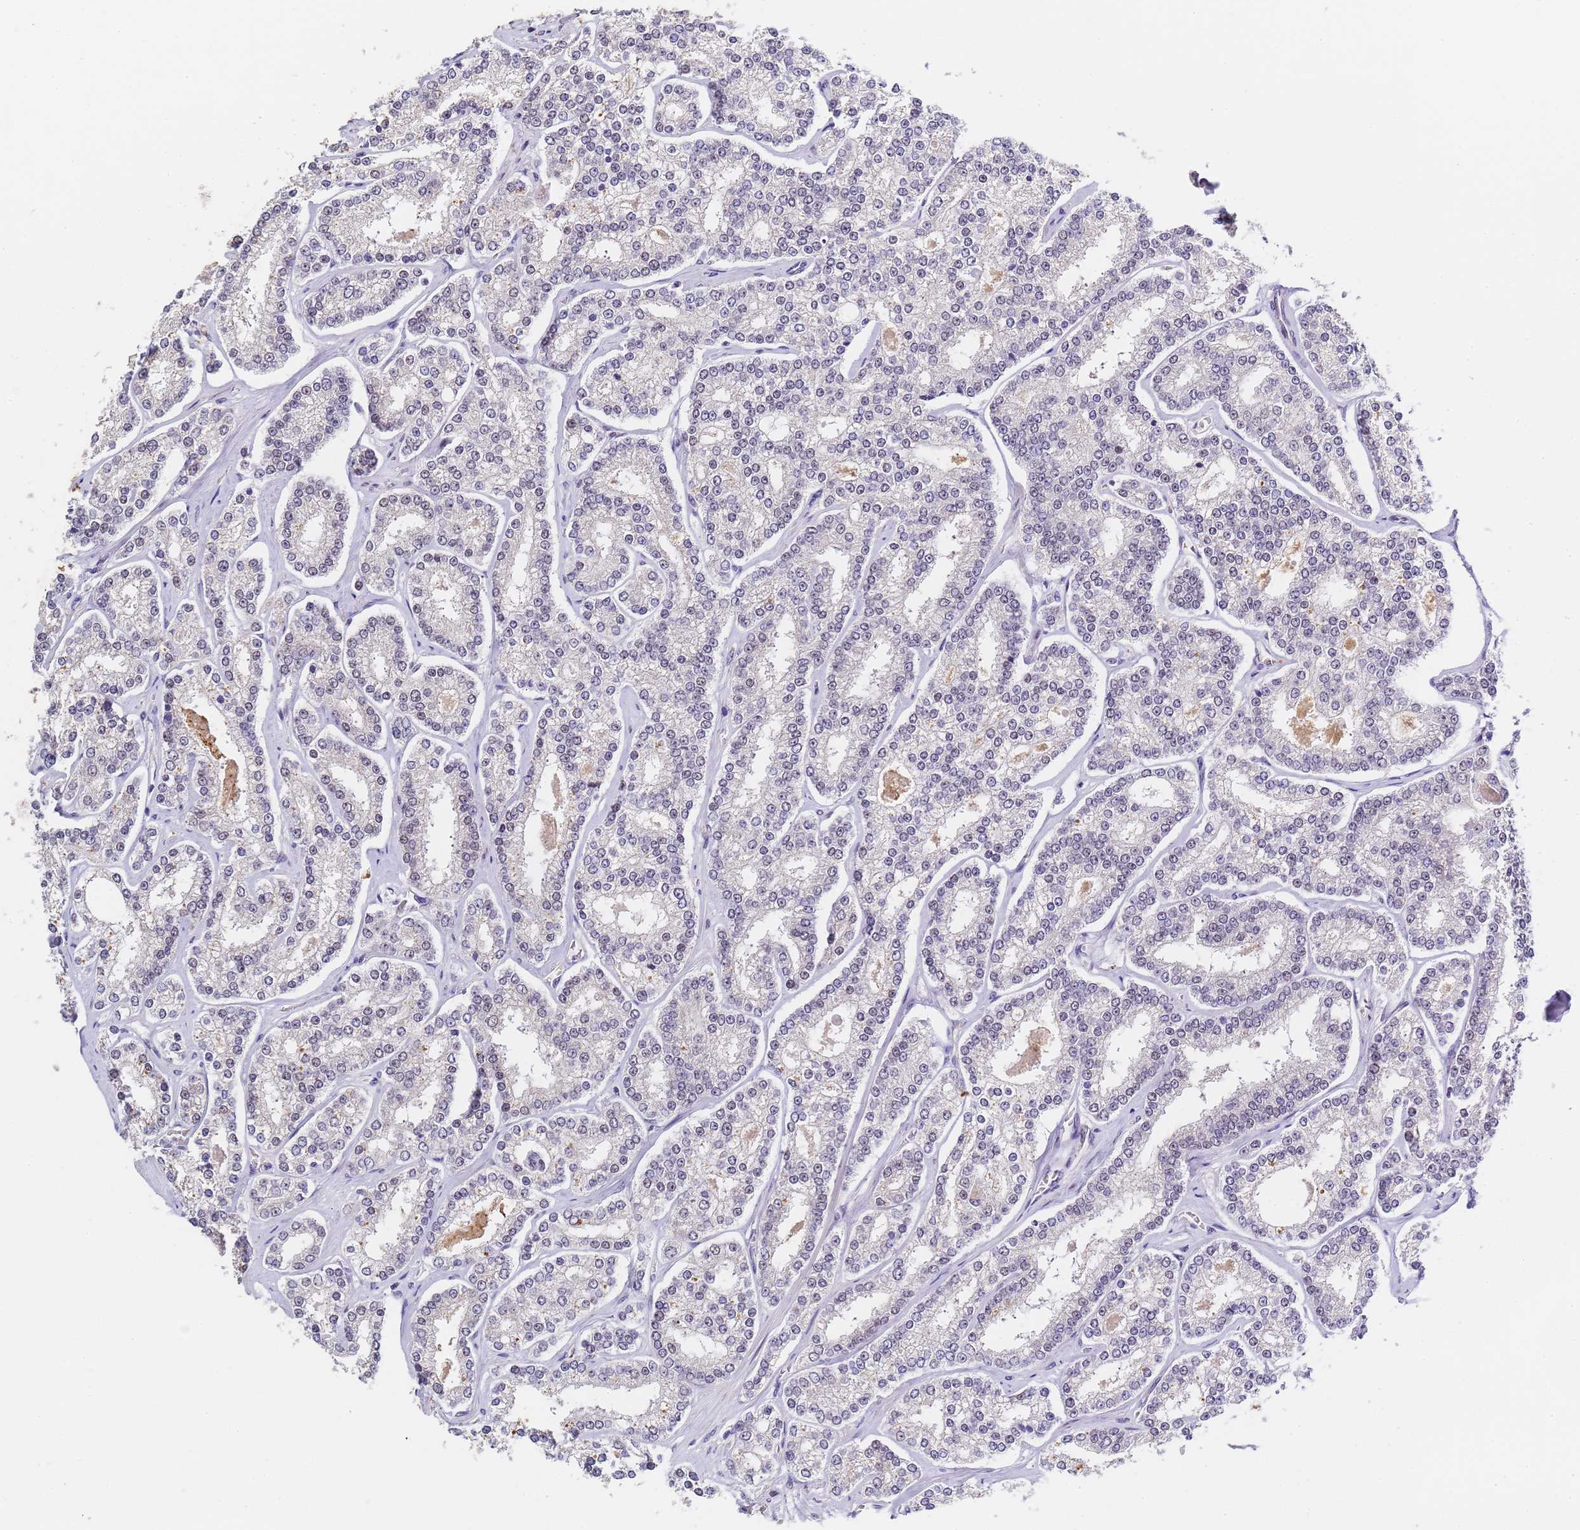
{"staining": {"intensity": "negative", "quantity": "none", "location": "none"}, "tissue": "prostate cancer", "cell_type": "Tumor cells", "image_type": "cancer", "snomed": [{"axis": "morphology", "description": "Normal tissue, NOS"}, {"axis": "morphology", "description": "Adenocarcinoma, High grade"}, {"axis": "topography", "description": "Prostate"}], "caption": "This is an immunohistochemistry (IHC) histopathology image of human prostate cancer. There is no positivity in tumor cells.", "gene": "FNBP4", "patient": {"sex": "male", "age": 83}}